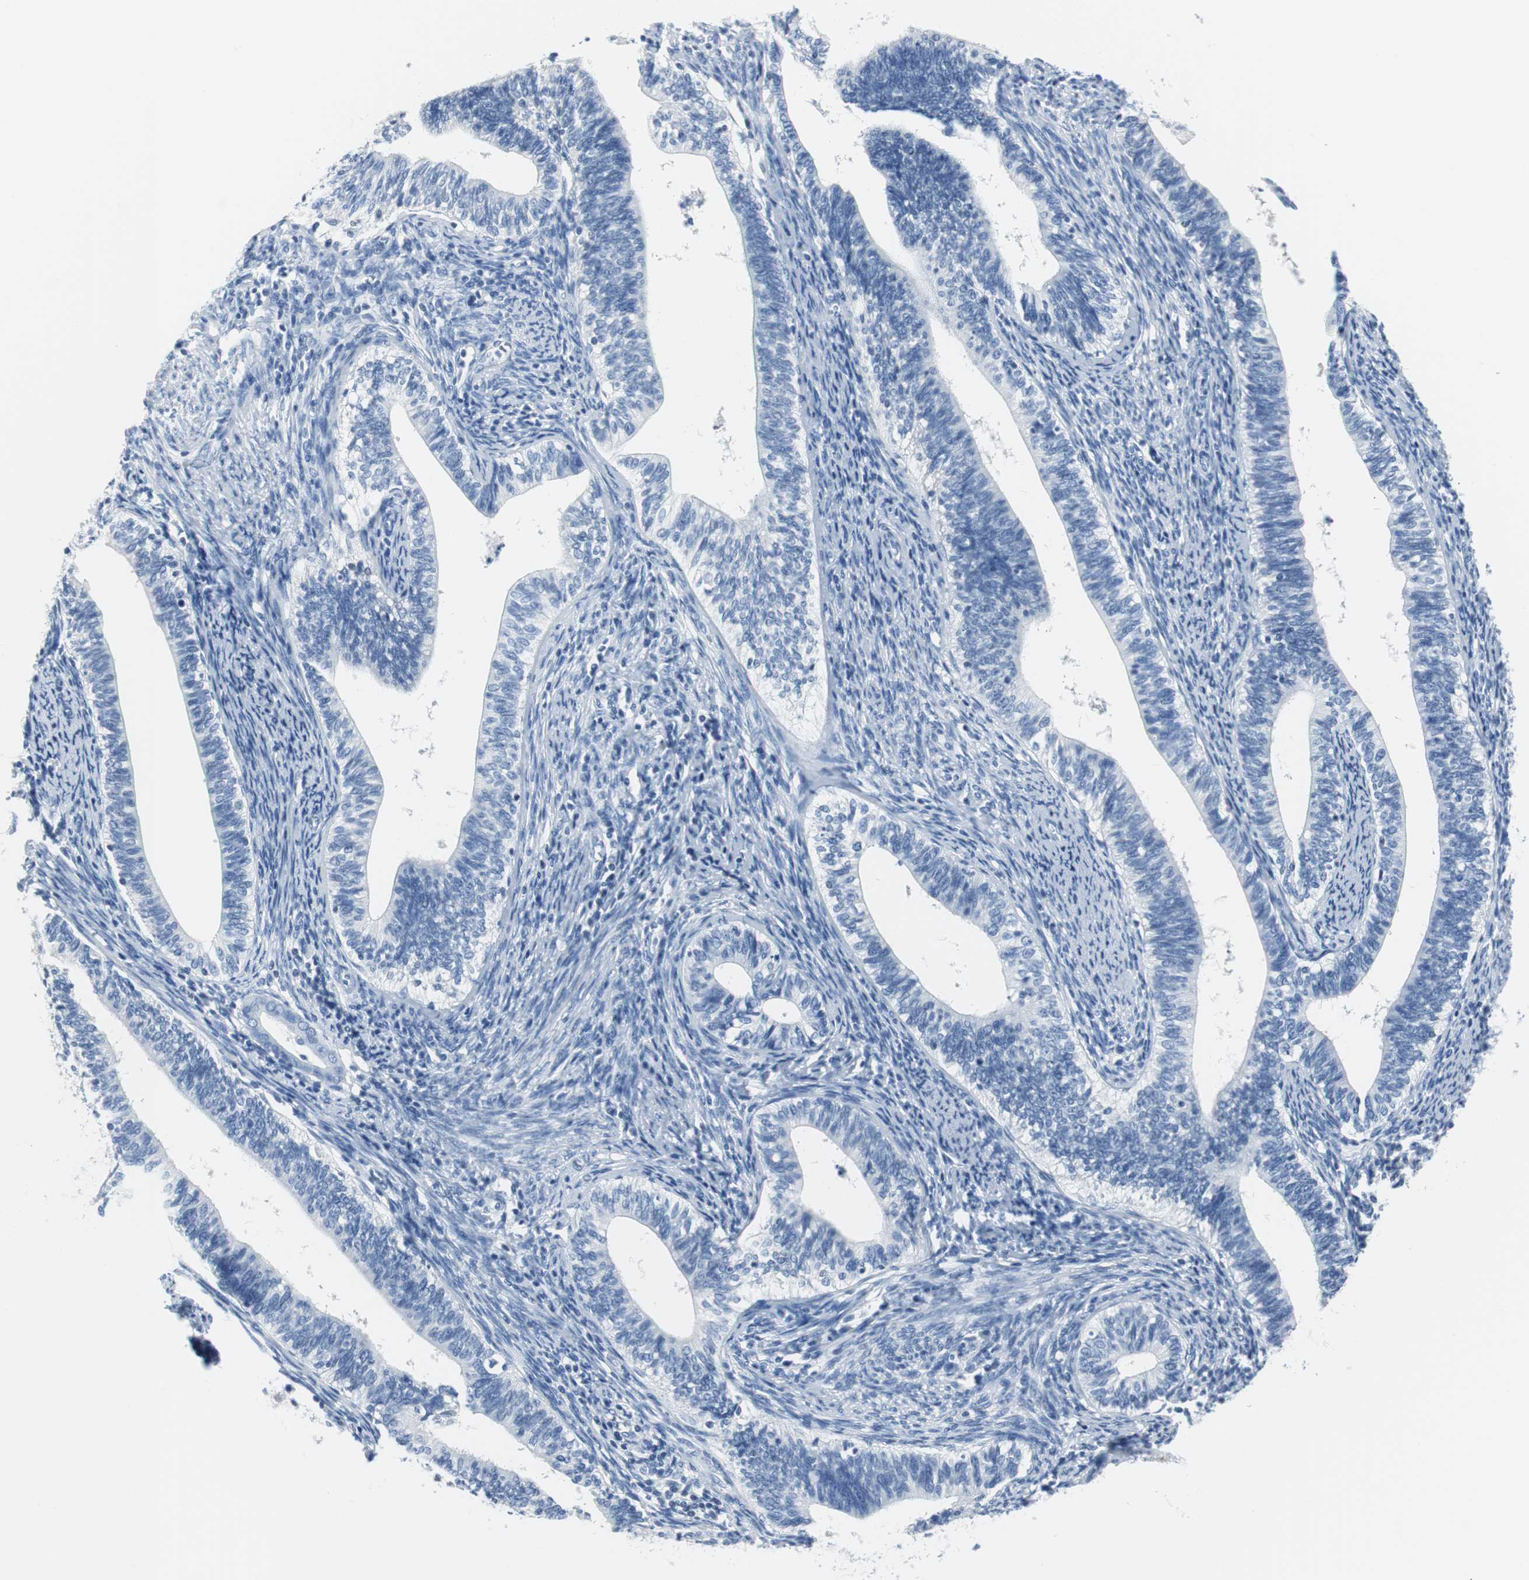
{"staining": {"intensity": "negative", "quantity": "none", "location": "none"}, "tissue": "cervical cancer", "cell_type": "Tumor cells", "image_type": "cancer", "snomed": [{"axis": "morphology", "description": "Adenocarcinoma, NOS"}, {"axis": "topography", "description": "Cervix"}], "caption": "An IHC image of cervical adenocarcinoma is shown. There is no staining in tumor cells of cervical adenocarcinoma.", "gene": "GAP43", "patient": {"sex": "female", "age": 44}}